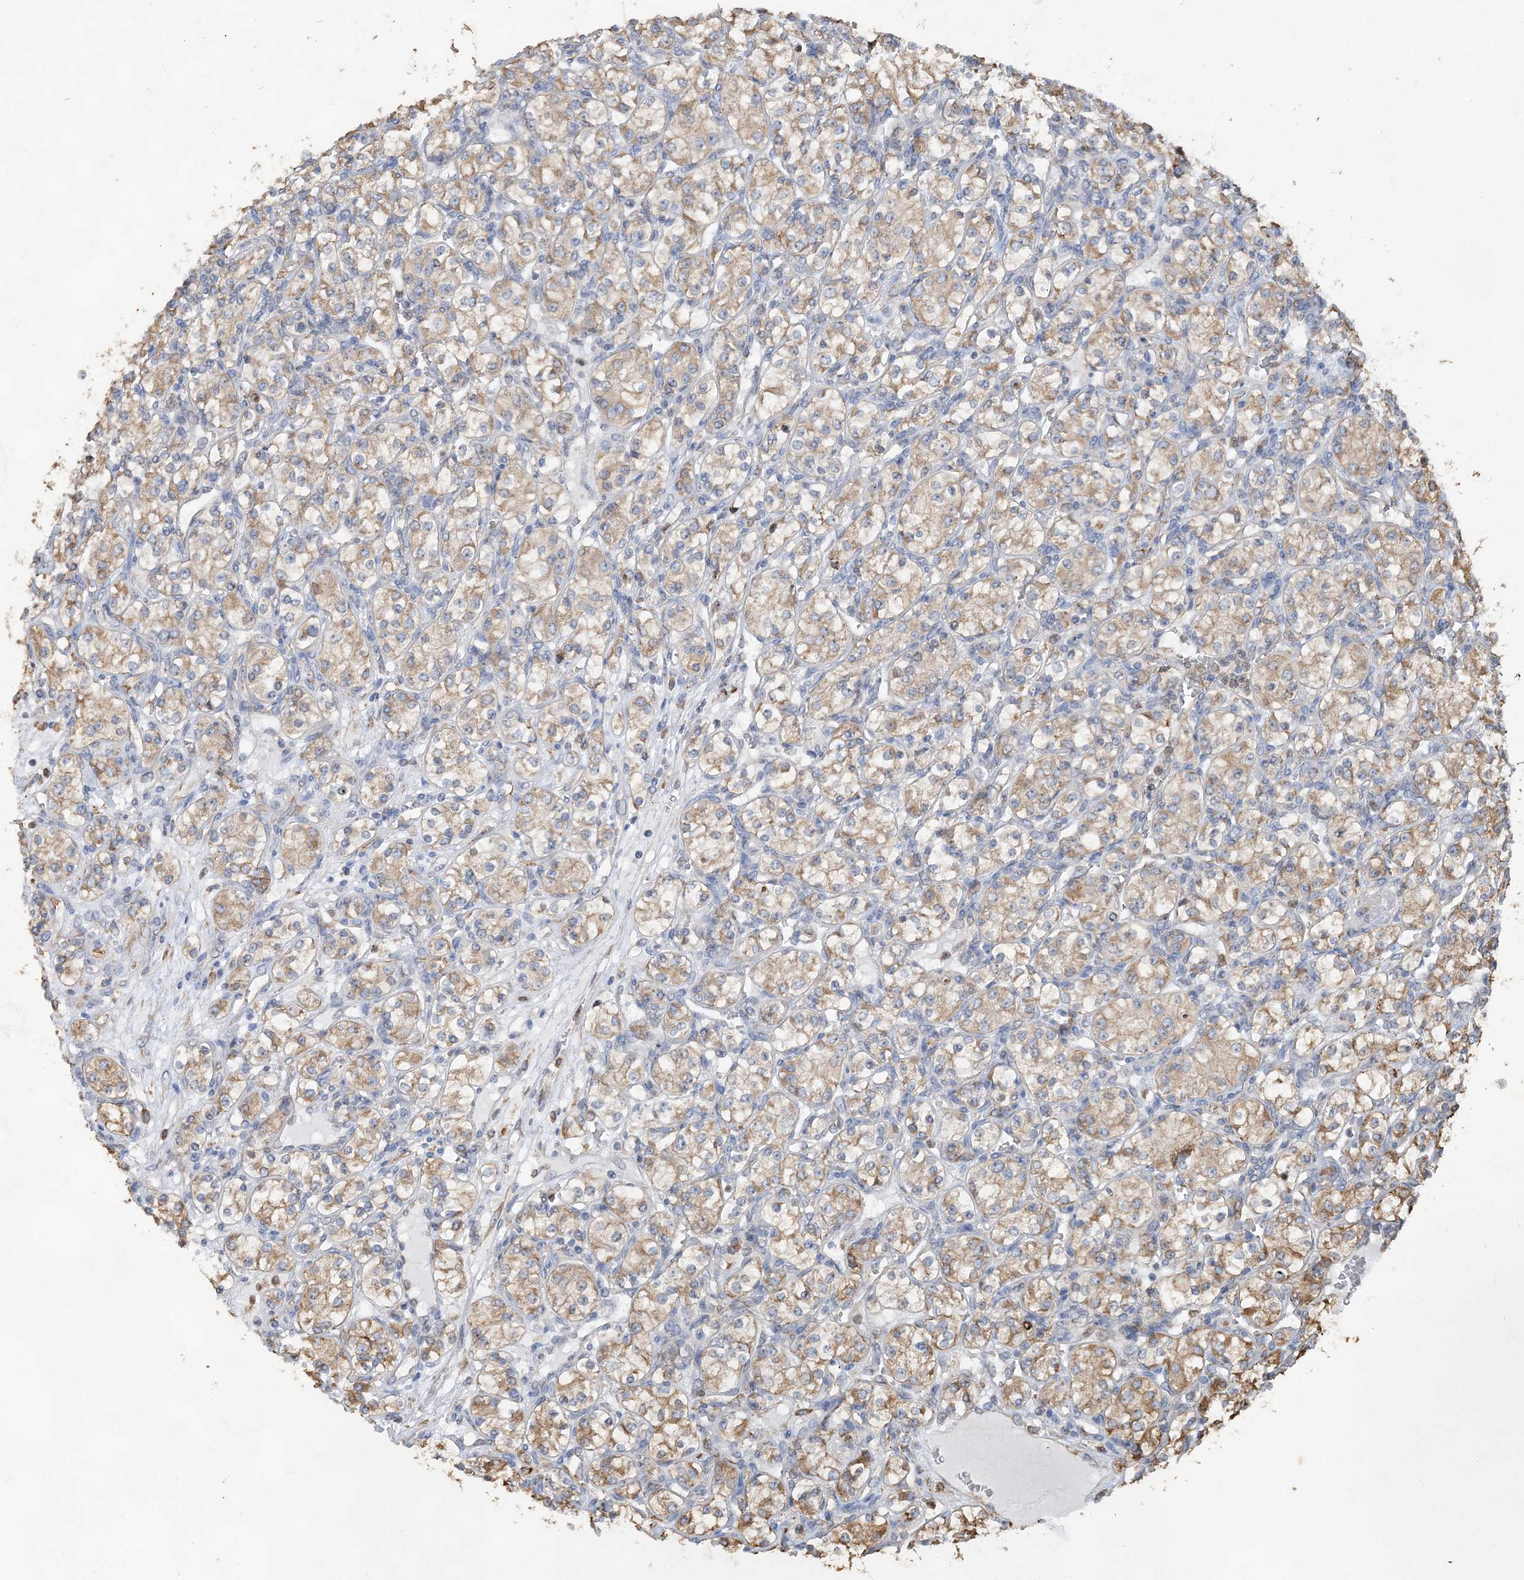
{"staining": {"intensity": "moderate", "quantity": ">75%", "location": "cytoplasmic/membranous"}, "tissue": "renal cancer", "cell_type": "Tumor cells", "image_type": "cancer", "snomed": [{"axis": "morphology", "description": "Adenocarcinoma, NOS"}, {"axis": "topography", "description": "Kidney"}], "caption": "About >75% of tumor cells in adenocarcinoma (renal) reveal moderate cytoplasmic/membranous protein expression as visualized by brown immunohistochemical staining.", "gene": "WDR12", "patient": {"sex": "male", "age": 77}}